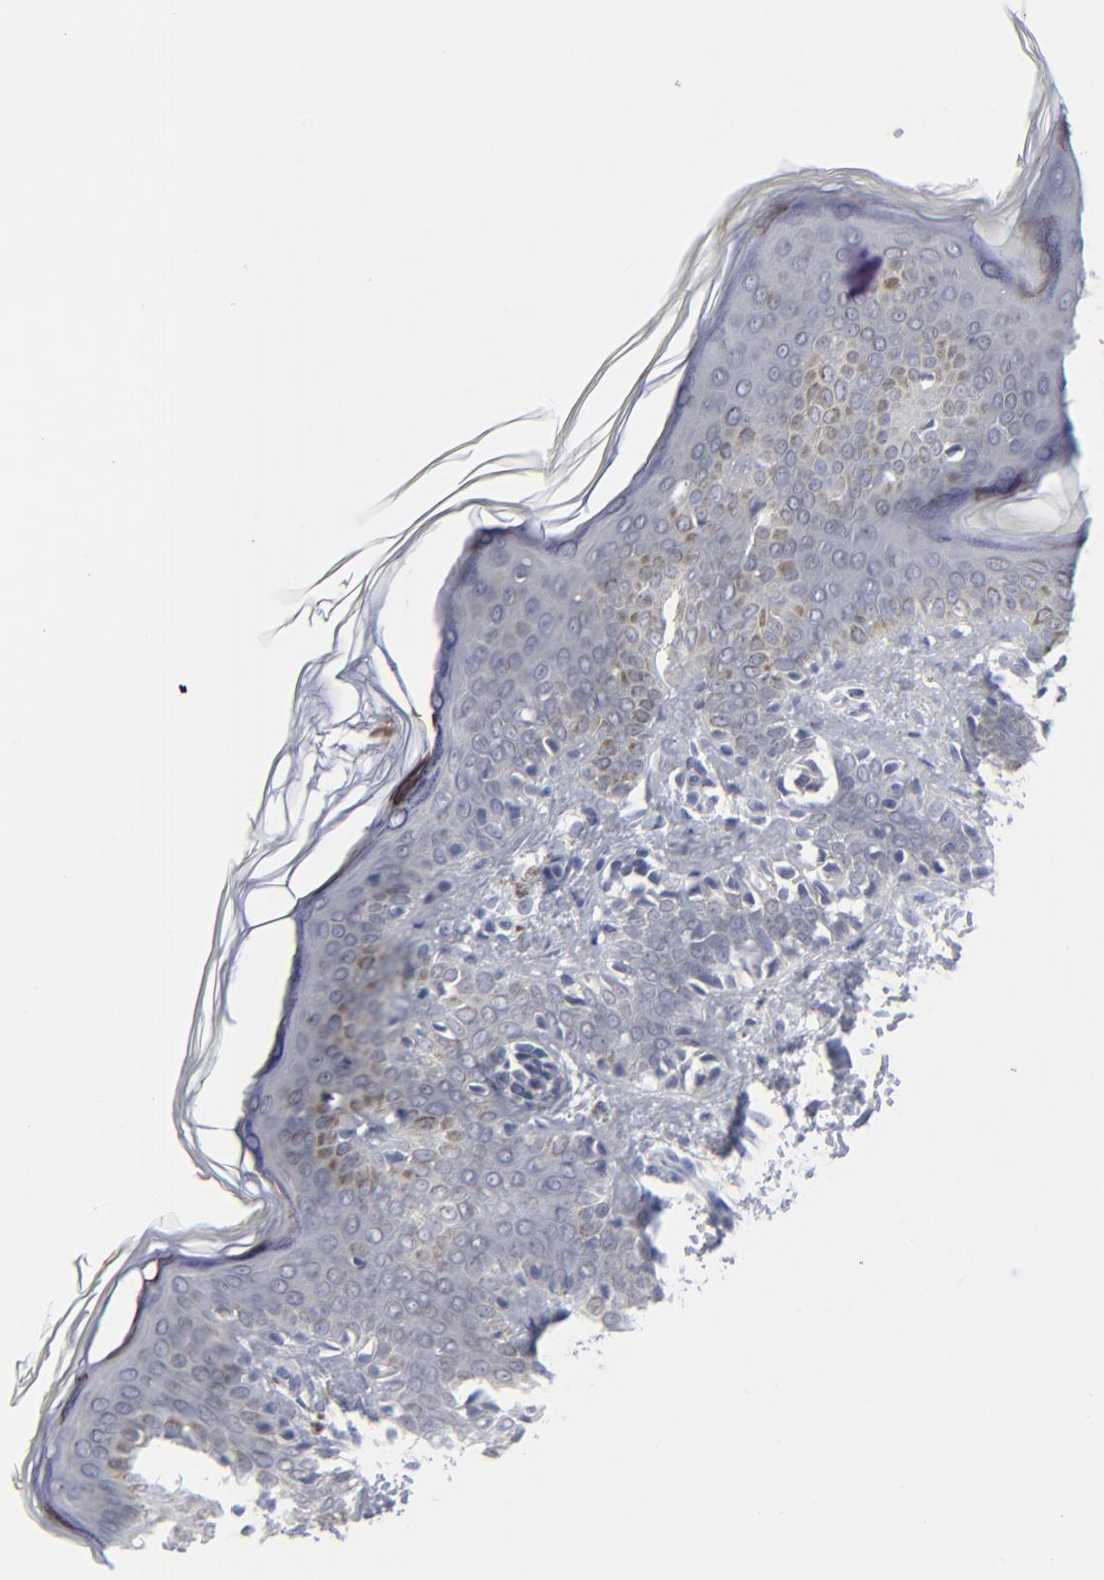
{"staining": {"intensity": "negative", "quantity": "none", "location": "none"}, "tissue": "skin", "cell_type": "Fibroblasts", "image_type": "normal", "snomed": [{"axis": "morphology", "description": "Normal tissue, NOS"}, {"axis": "topography", "description": "Skin"}], "caption": "IHC photomicrograph of normal skin: human skin stained with DAB reveals no significant protein staining in fibroblasts.", "gene": "NUP88", "patient": {"sex": "female", "age": 4}}